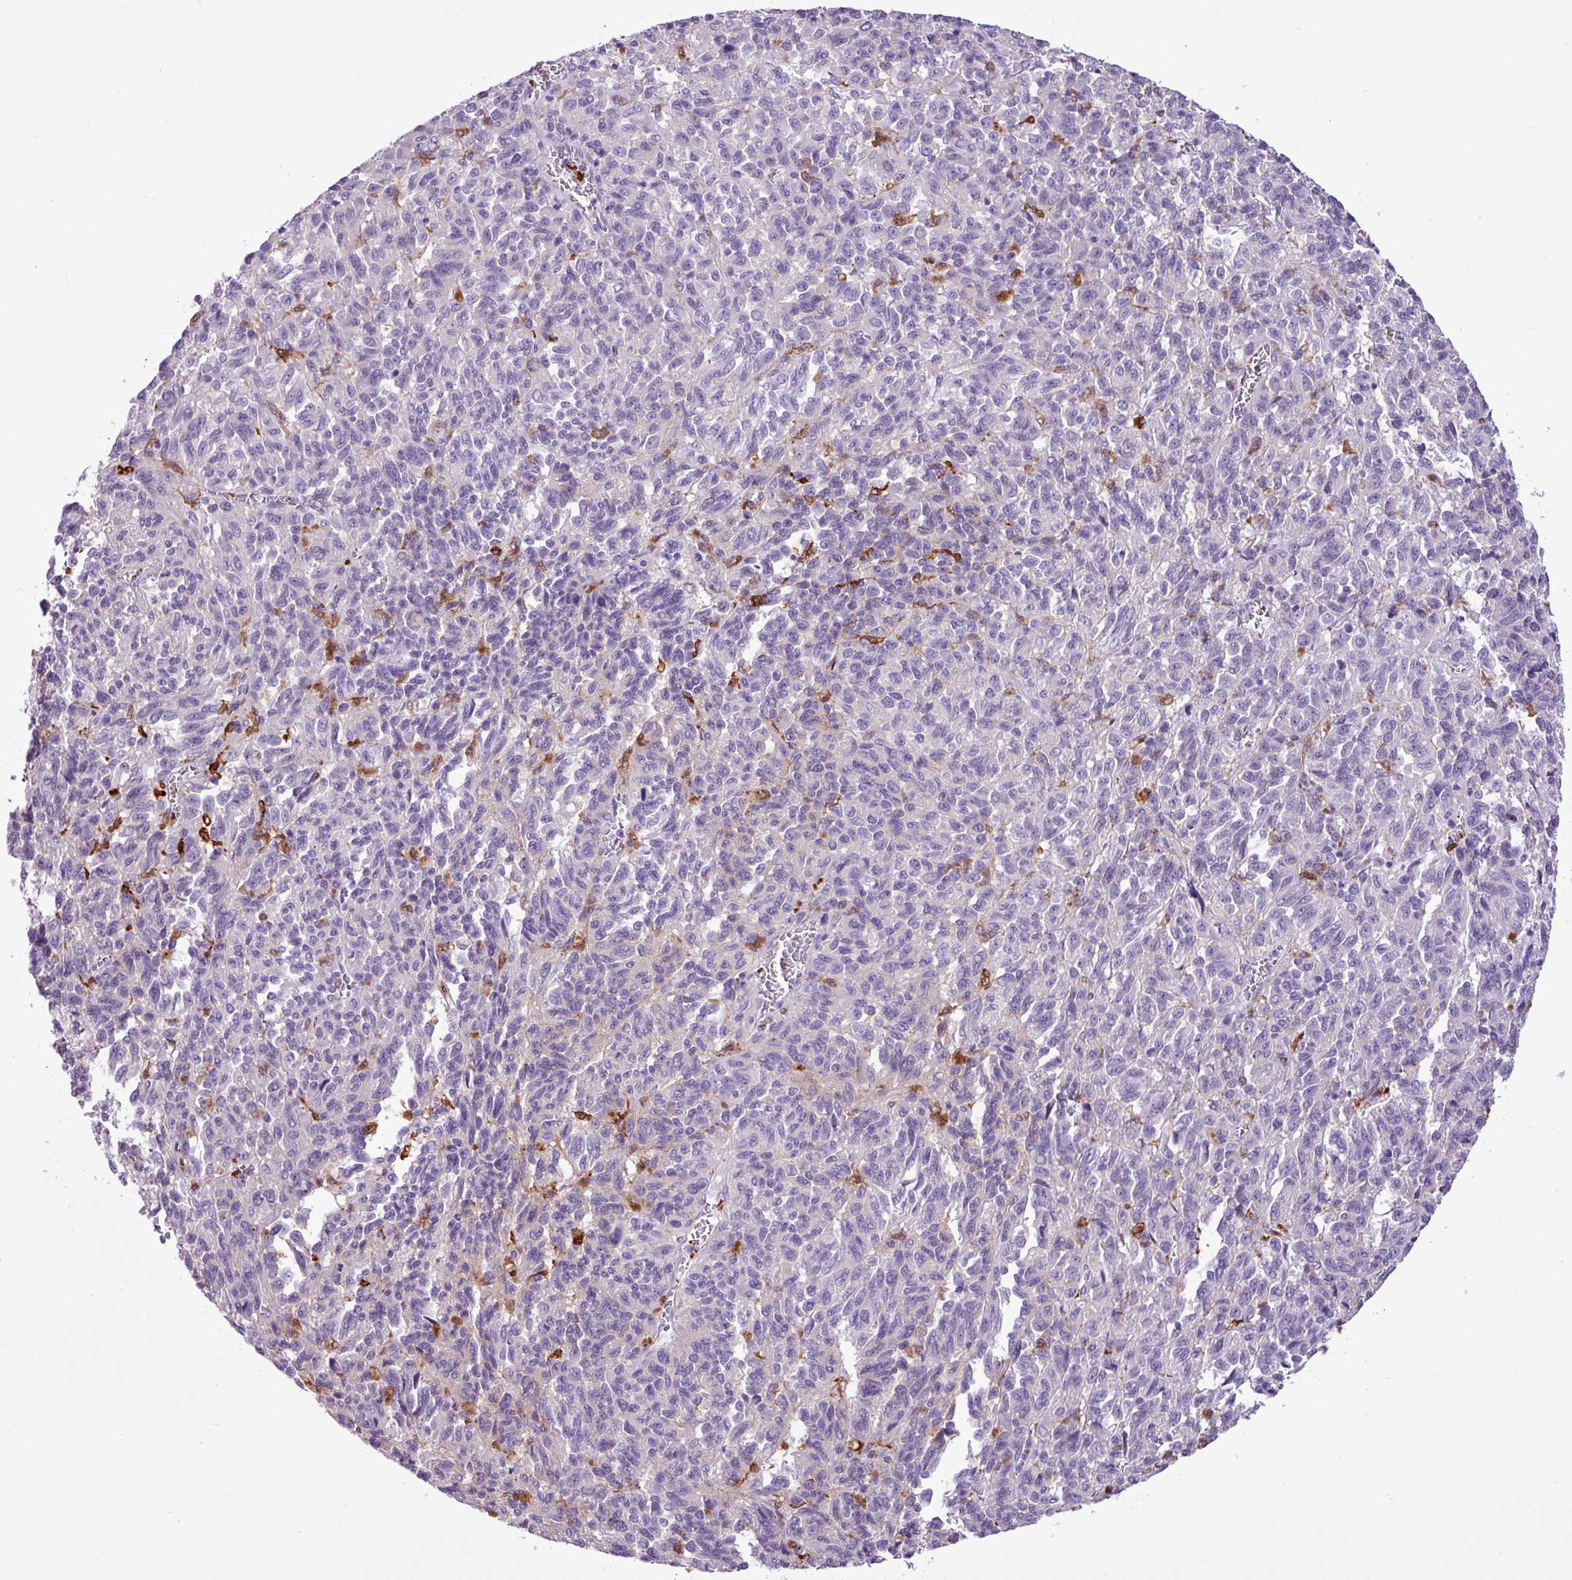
{"staining": {"intensity": "negative", "quantity": "none", "location": "none"}, "tissue": "melanoma", "cell_type": "Tumor cells", "image_type": "cancer", "snomed": [{"axis": "morphology", "description": "Malignant melanoma, Metastatic site"}, {"axis": "topography", "description": "Lung"}], "caption": "The micrograph demonstrates no significant staining in tumor cells of malignant melanoma (metastatic site).", "gene": "TMEM200C", "patient": {"sex": "male", "age": 64}}